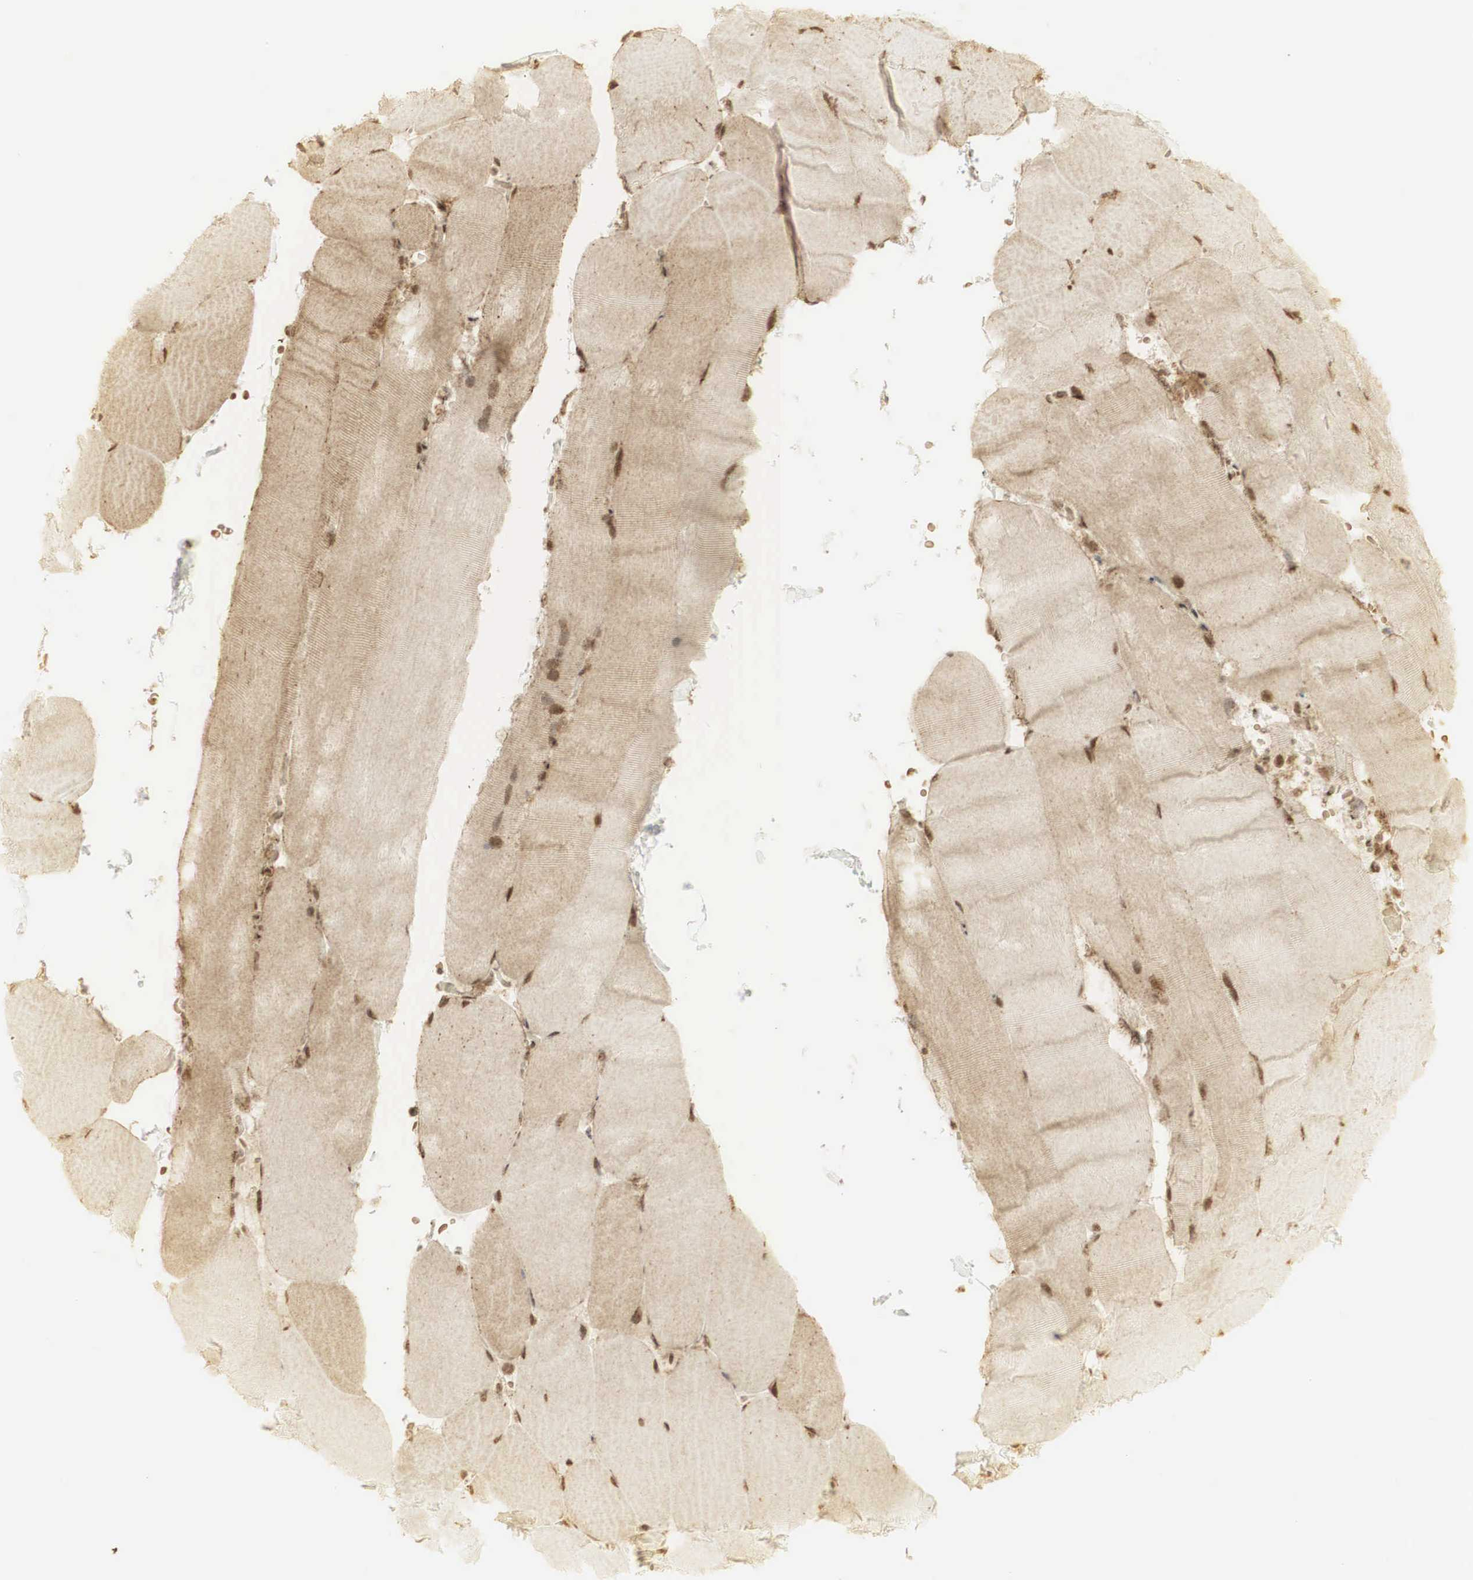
{"staining": {"intensity": "weak", "quantity": "25%-75%", "location": "cytoplasmic/membranous,nuclear"}, "tissue": "skeletal muscle", "cell_type": "Myocytes", "image_type": "normal", "snomed": [{"axis": "morphology", "description": "Normal tissue, NOS"}, {"axis": "topography", "description": "Skeletal muscle"}], "caption": "Protein expression analysis of benign skeletal muscle demonstrates weak cytoplasmic/membranous,nuclear positivity in about 25%-75% of myocytes. (DAB IHC with brightfield microscopy, high magnification).", "gene": "RNF113A", "patient": {"sex": "male", "age": 71}}